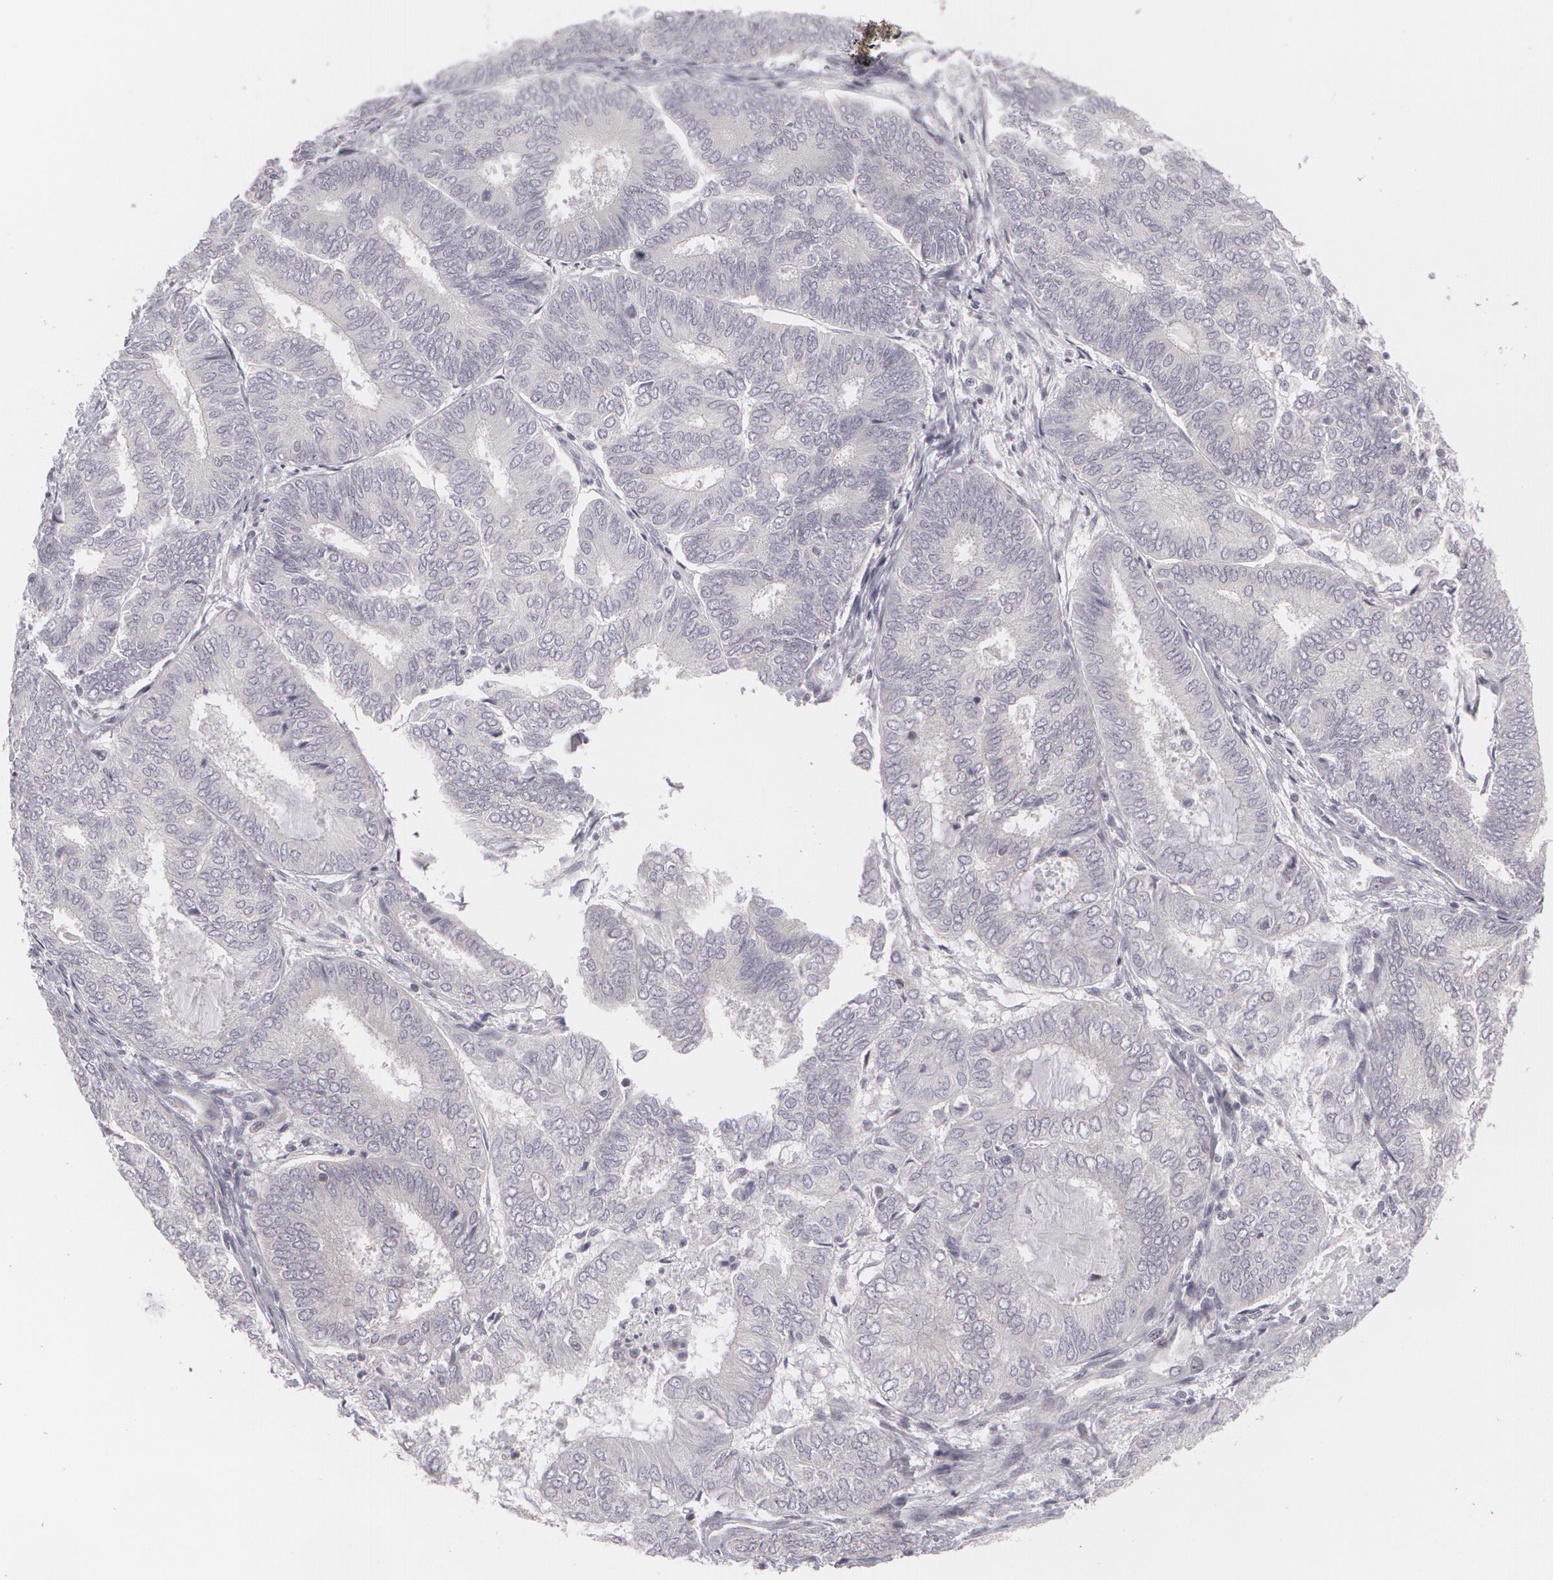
{"staining": {"intensity": "negative", "quantity": "none", "location": "none"}, "tissue": "endometrial cancer", "cell_type": "Tumor cells", "image_type": "cancer", "snomed": [{"axis": "morphology", "description": "Adenocarcinoma, NOS"}, {"axis": "topography", "description": "Endometrium"}], "caption": "IHC histopathology image of neoplastic tissue: adenocarcinoma (endometrial) stained with DAB (3,3'-diaminobenzidine) exhibits no significant protein expression in tumor cells.", "gene": "ZBTB16", "patient": {"sex": "female", "age": 59}}